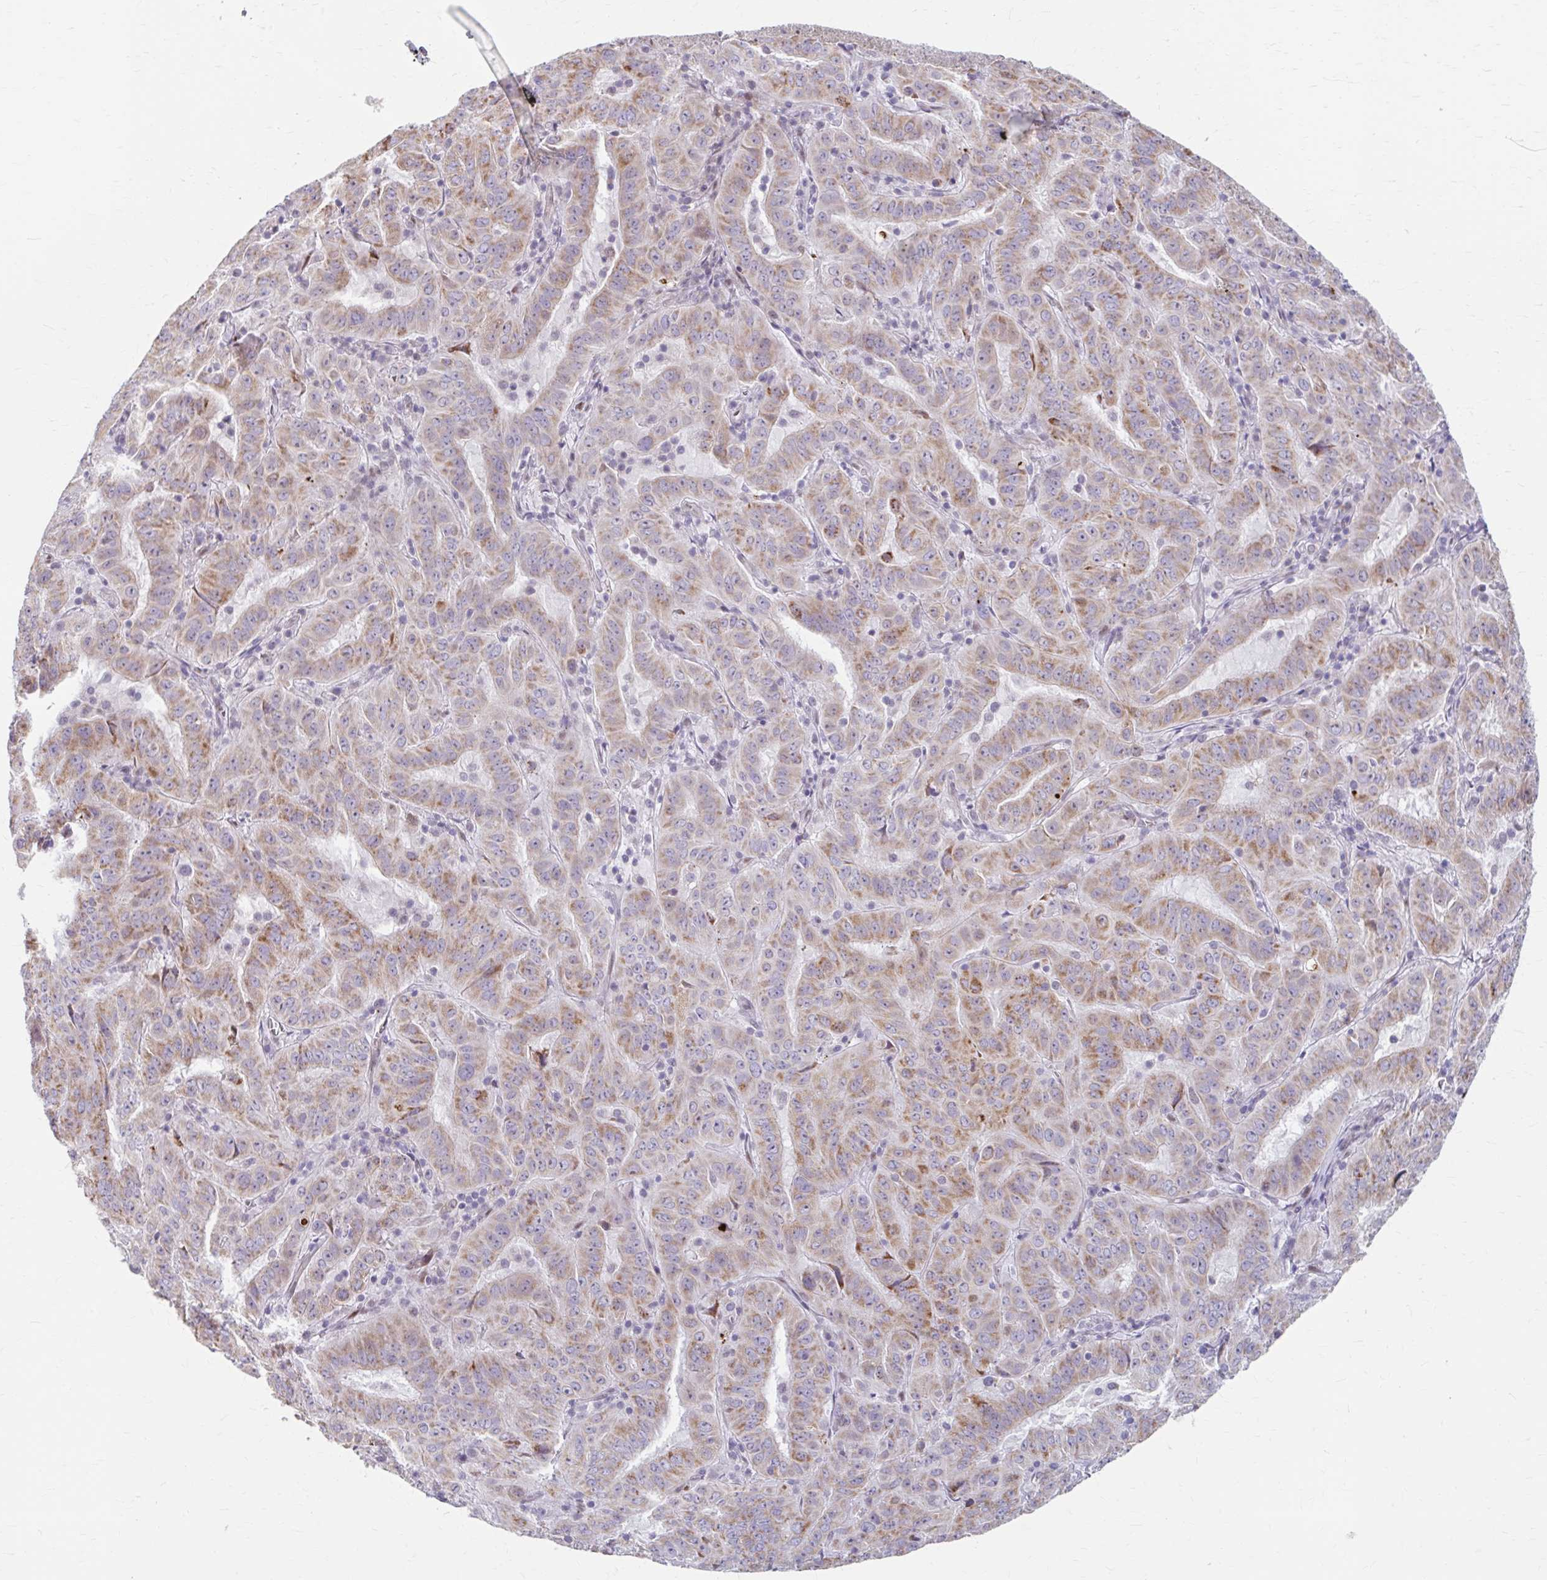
{"staining": {"intensity": "moderate", "quantity": ">75%", "location": "cytoplasmic/membranous"}, "tissue": "pancreatic cancer", "cell_type": "Tumor cells", "image_type": "cancer", "snomed": [{"axis": "morphology", "description": "Adenocarcinoma, NOS"}, {"axis": "topography", "description": "Pancreas"}], "caption": "Immunohistochemical staining of pancreatic cancer exhibits medium levels of moderate cytoplasmic/membranous expression in approximately >75% of tumor cells. The protein is stained brown, and the nuclei are stained in blue (DAB IHC with brightfield microscopy, high magnification).", "gene": "BEAN1", "patient": {"sex": "male", "age": 63}}